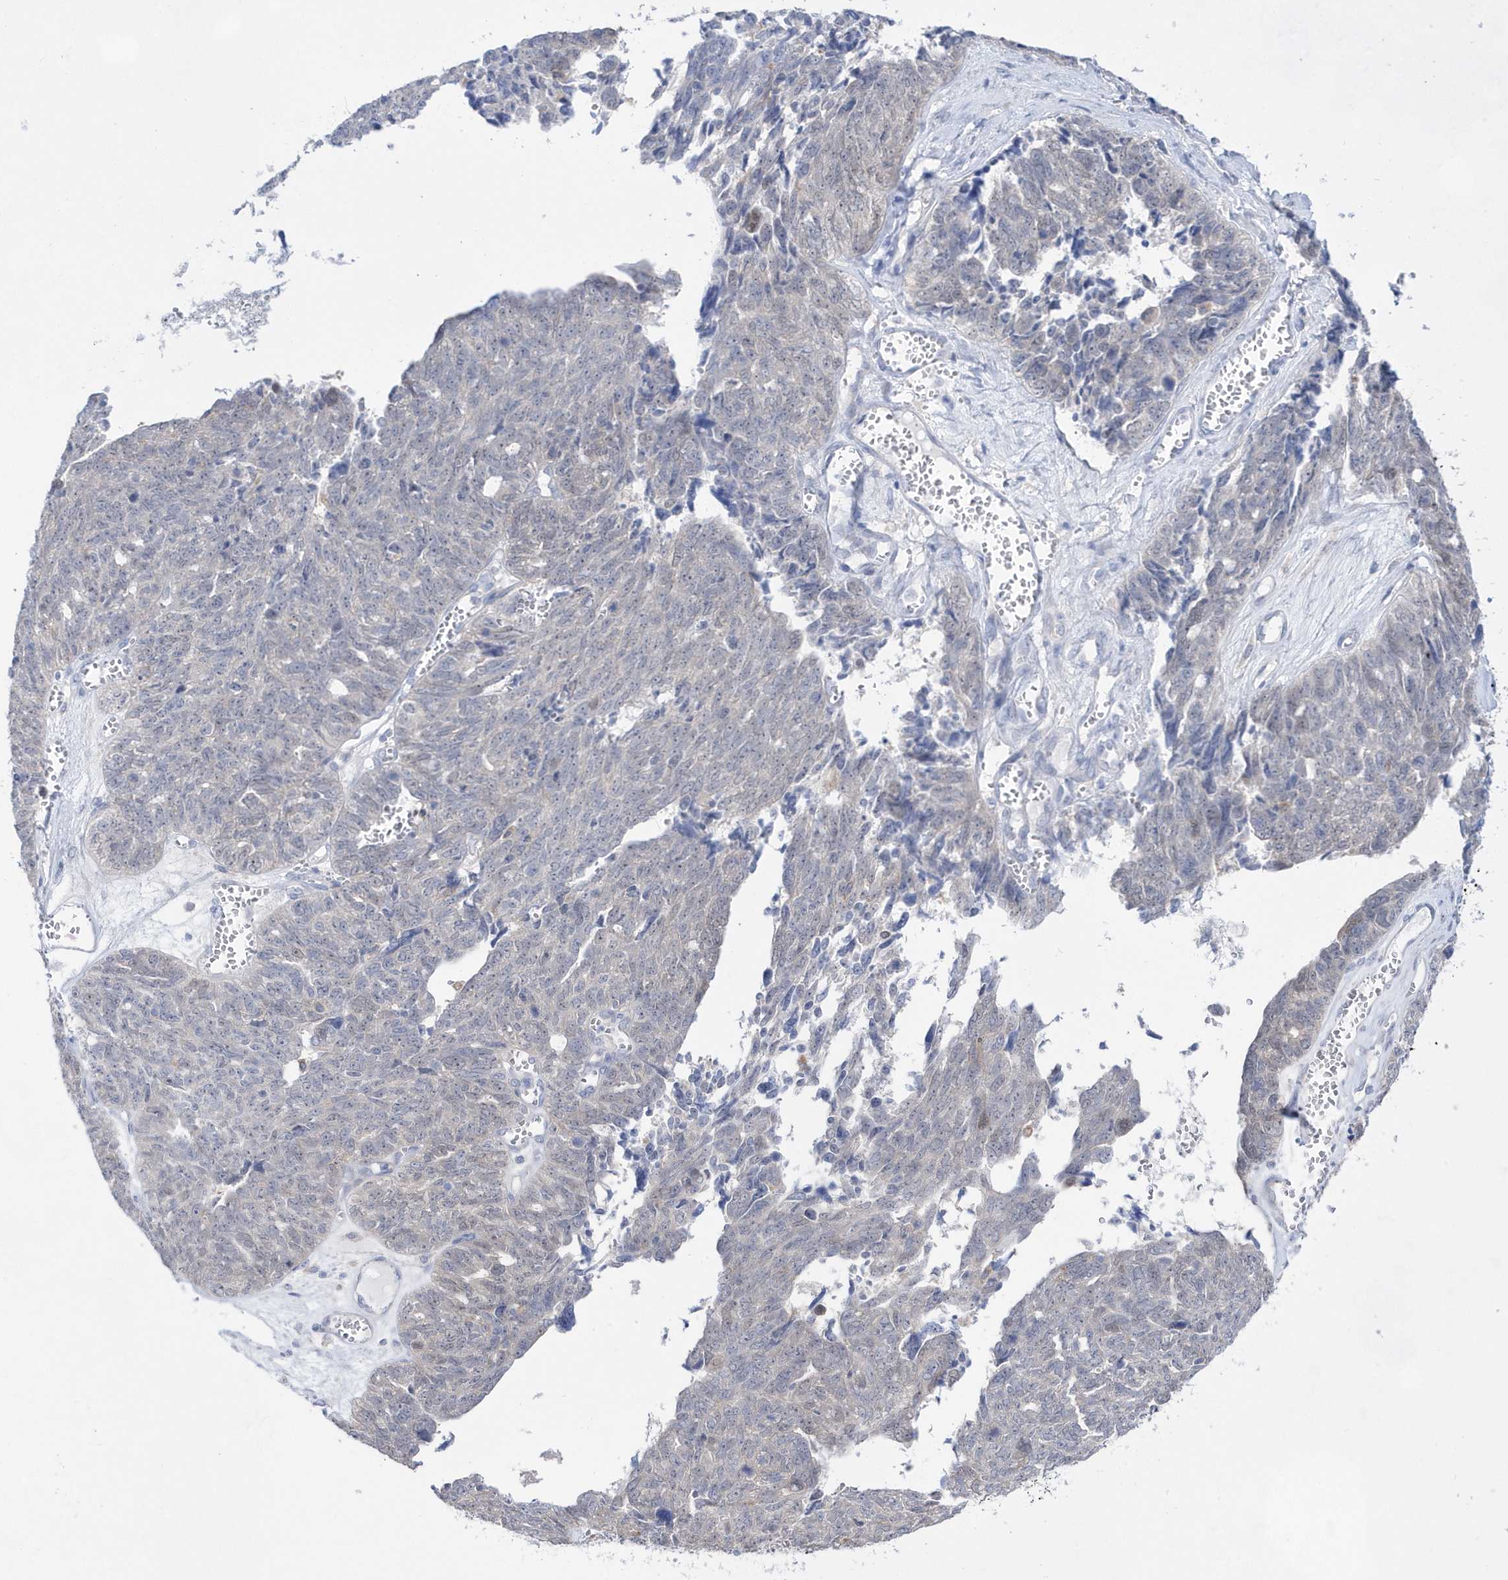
{"staining": {"intensity": "negative", "quantity": "none", "location": "none"}, "tissue": "ovarian cancer", "cell_type": "Tumor cells", "image_type": "cancer", "snomed": [{"axis": "morphology", "description": "Cystadenocarcinoma, serous, NOS"}, {"axis": "topography", "description": "Ovary"}], "caption": "High magnification brightfield microscopy of ovarian serous cystadenocarcinoma stained with DAB (brown) and counterstained with hematoxylin (blue): tumor cells show no significant staining.", "gene": "BDH2", "patient": {"sex": "female", "age": 79}}